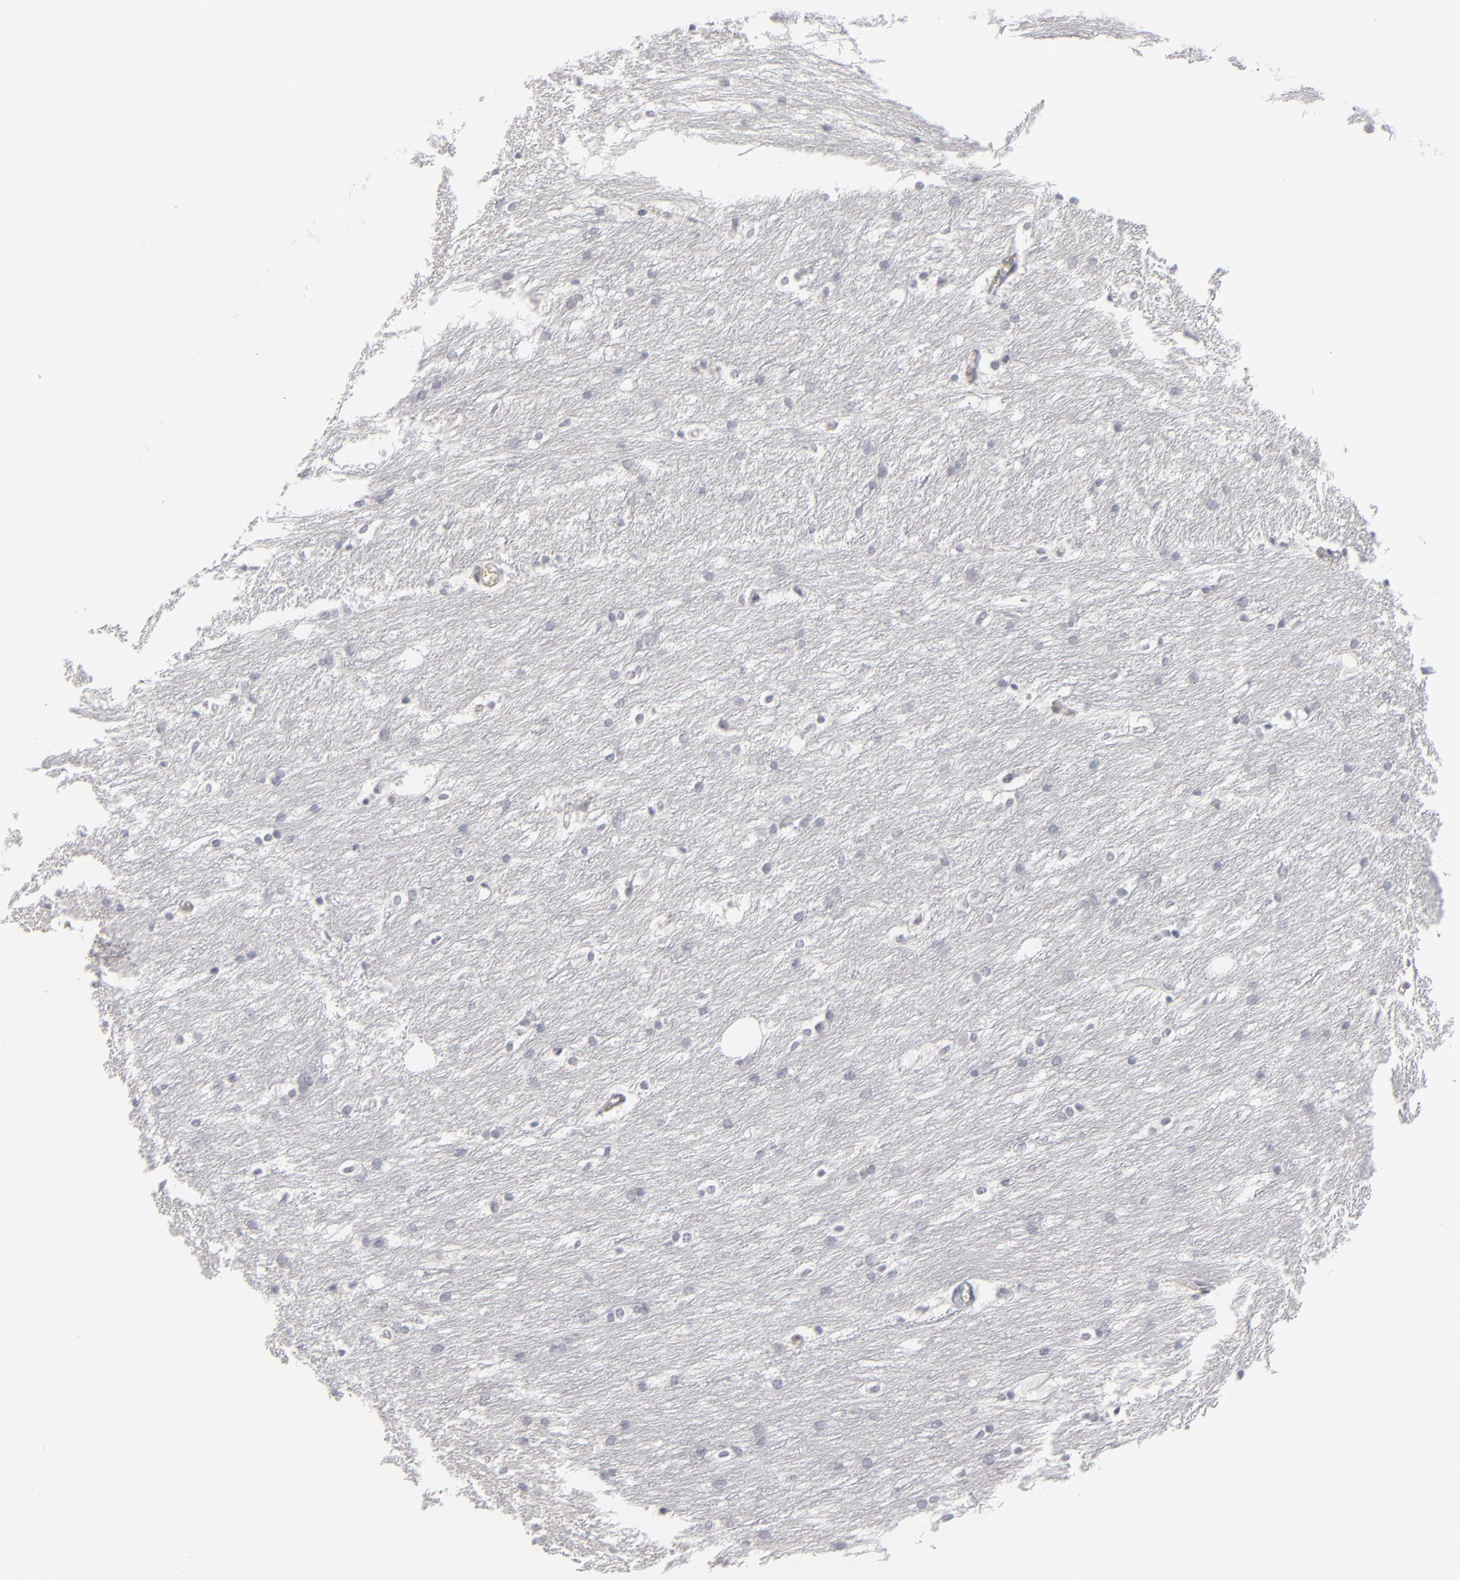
{"staining": {"intensity": "negative", "quantity": "none", "location": "none"}, "tissue": "caudate", "cell_type": "Glial cells", "image_type": "normal", "snomed": [{"axis": "morphology", "description": "Normal tissue, NOS"}, {"axis": "topography", "description": "Lateral ventricle wall"}], "caption": "Immunohistochemical staining of unremarkable caudate reveals no significant staining in glial cells.", "gene": "KIAA1210", "patient": {"sex": "female", "age": 19}}